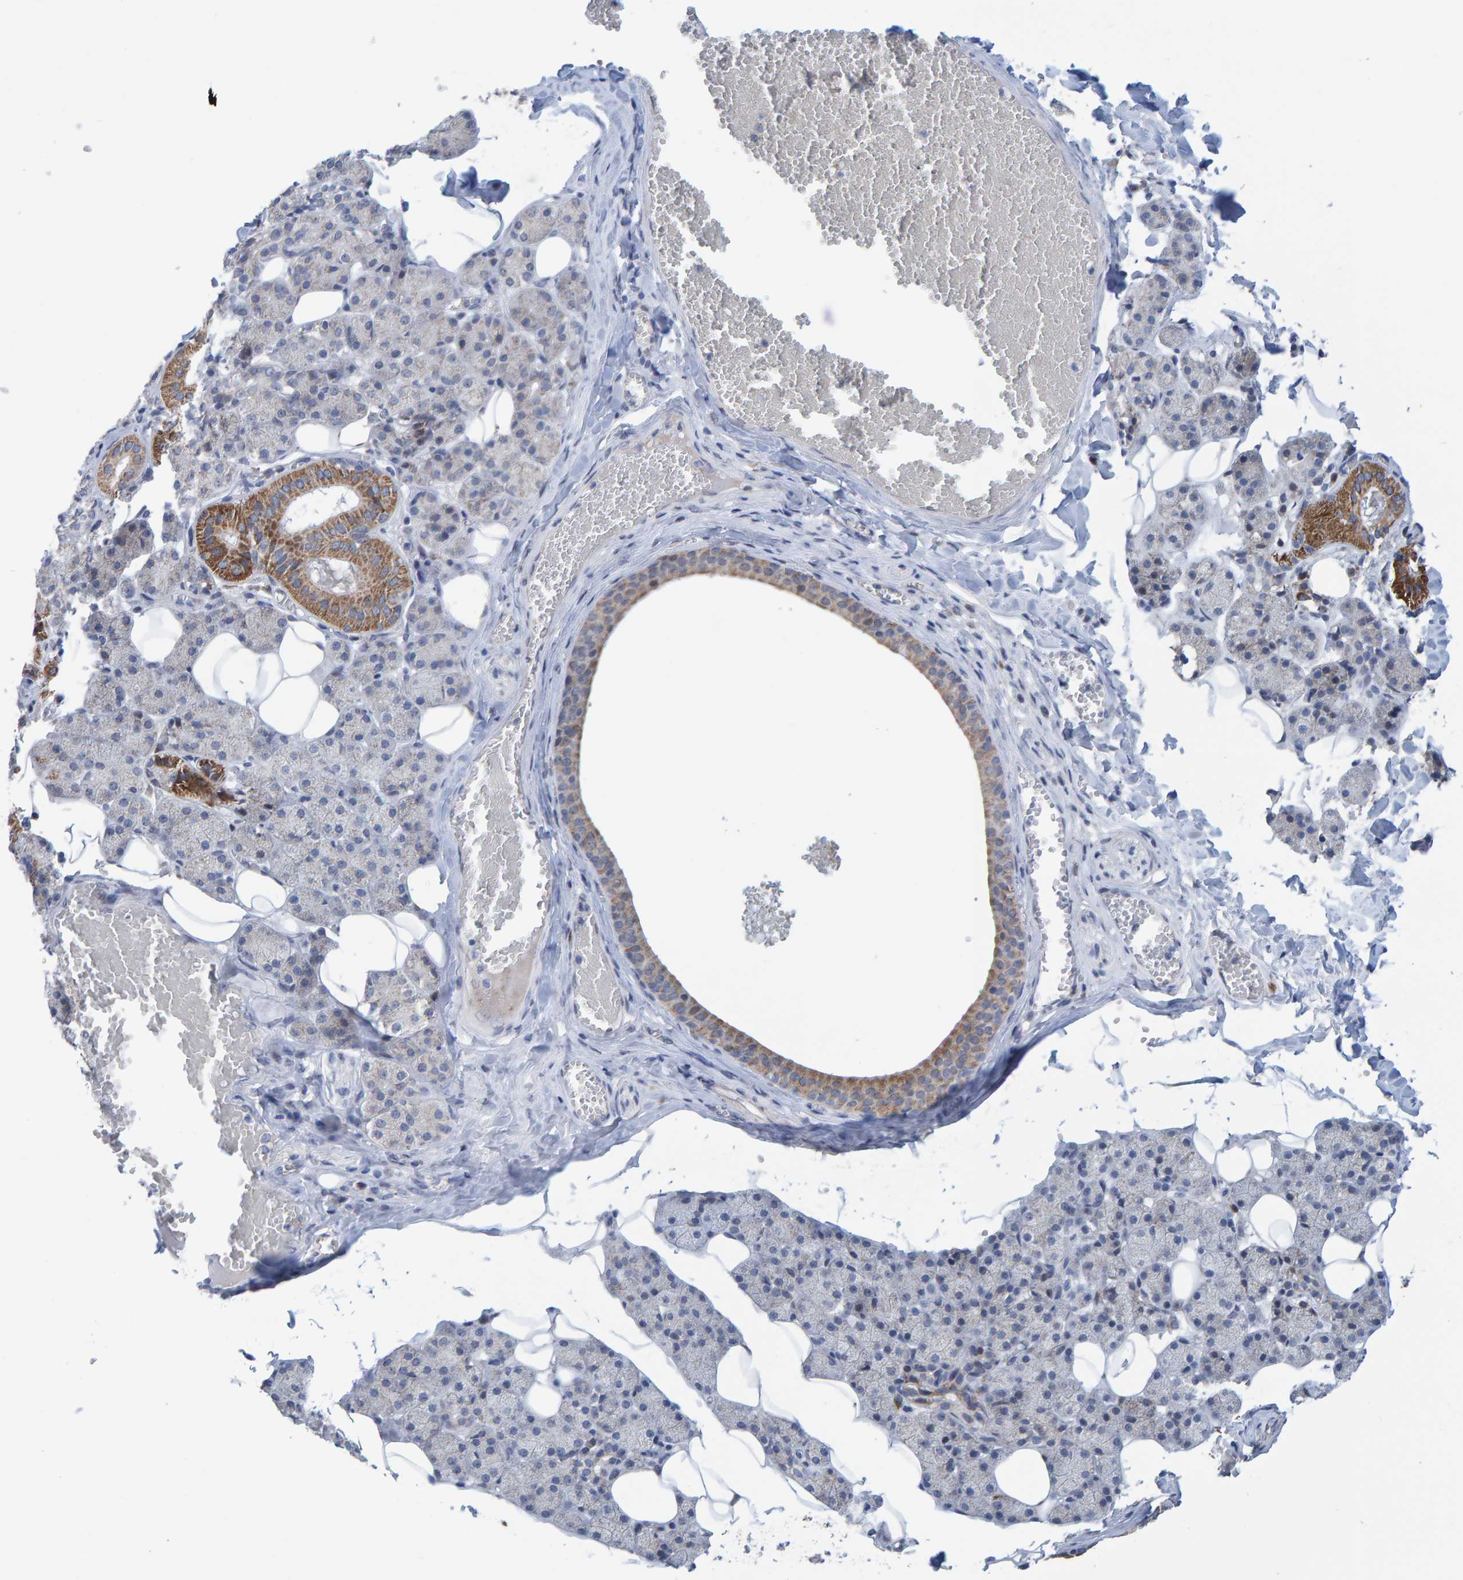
{"staining": {"intensity": "moderate", "quantity": "<25%", "location": "cytoplasmic/membranous"}, "tissue": "salivary gland", "cell_type": "Glandular cells", "image_type": "normal", "snomed": [{"axis": "morphology", "description": "Normal tissue, NOS"}, {"axis": "topography", "description": "Salivary gland"}], "caption": "This micrograph shows immunohistochemistry staining of benign salivary gland, with low moderate cytoplasmic/membranous positivity in about <25% of glandular cells.", "gene": "USP43", "patient": {"sex": "female", "age": 33}}